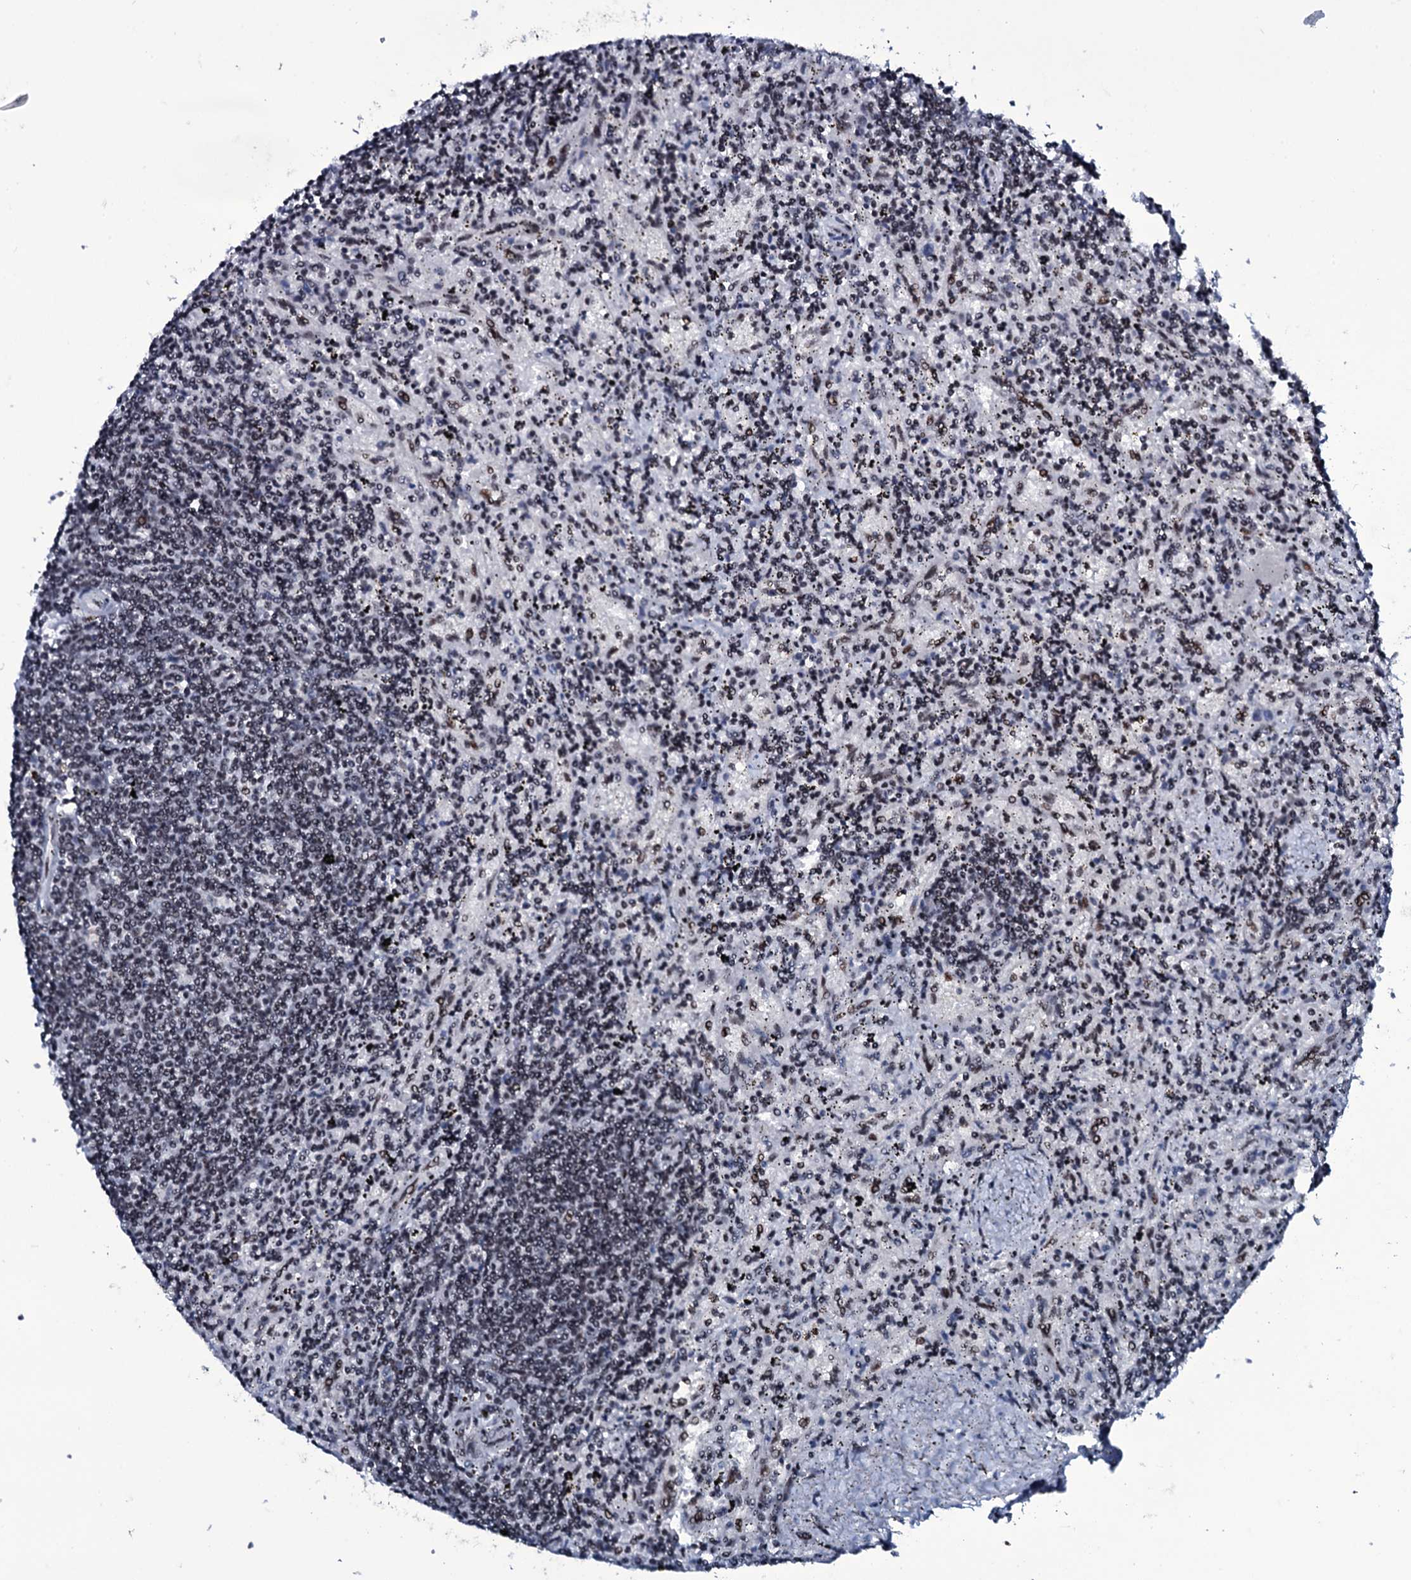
{"staining": {"intensity": "negative", "quantity": "none", "location": "none"}, "tissue": "lymphoma", "cell_type": "Tumor cells", "image_type": "cancer", "snomed": [{"axis": "morphology", "description": "Malignant lymphoma, non-Hodgkin's type, Low grade"}, {"axis": "topography", "description": "Spleen"}], "caption": "This is an IHC photomicrograph of human lymphoma. There is no expression in tumor cells.", "gene": "ZMIZ2", "patient": {"sex": "male", "age": 76}}